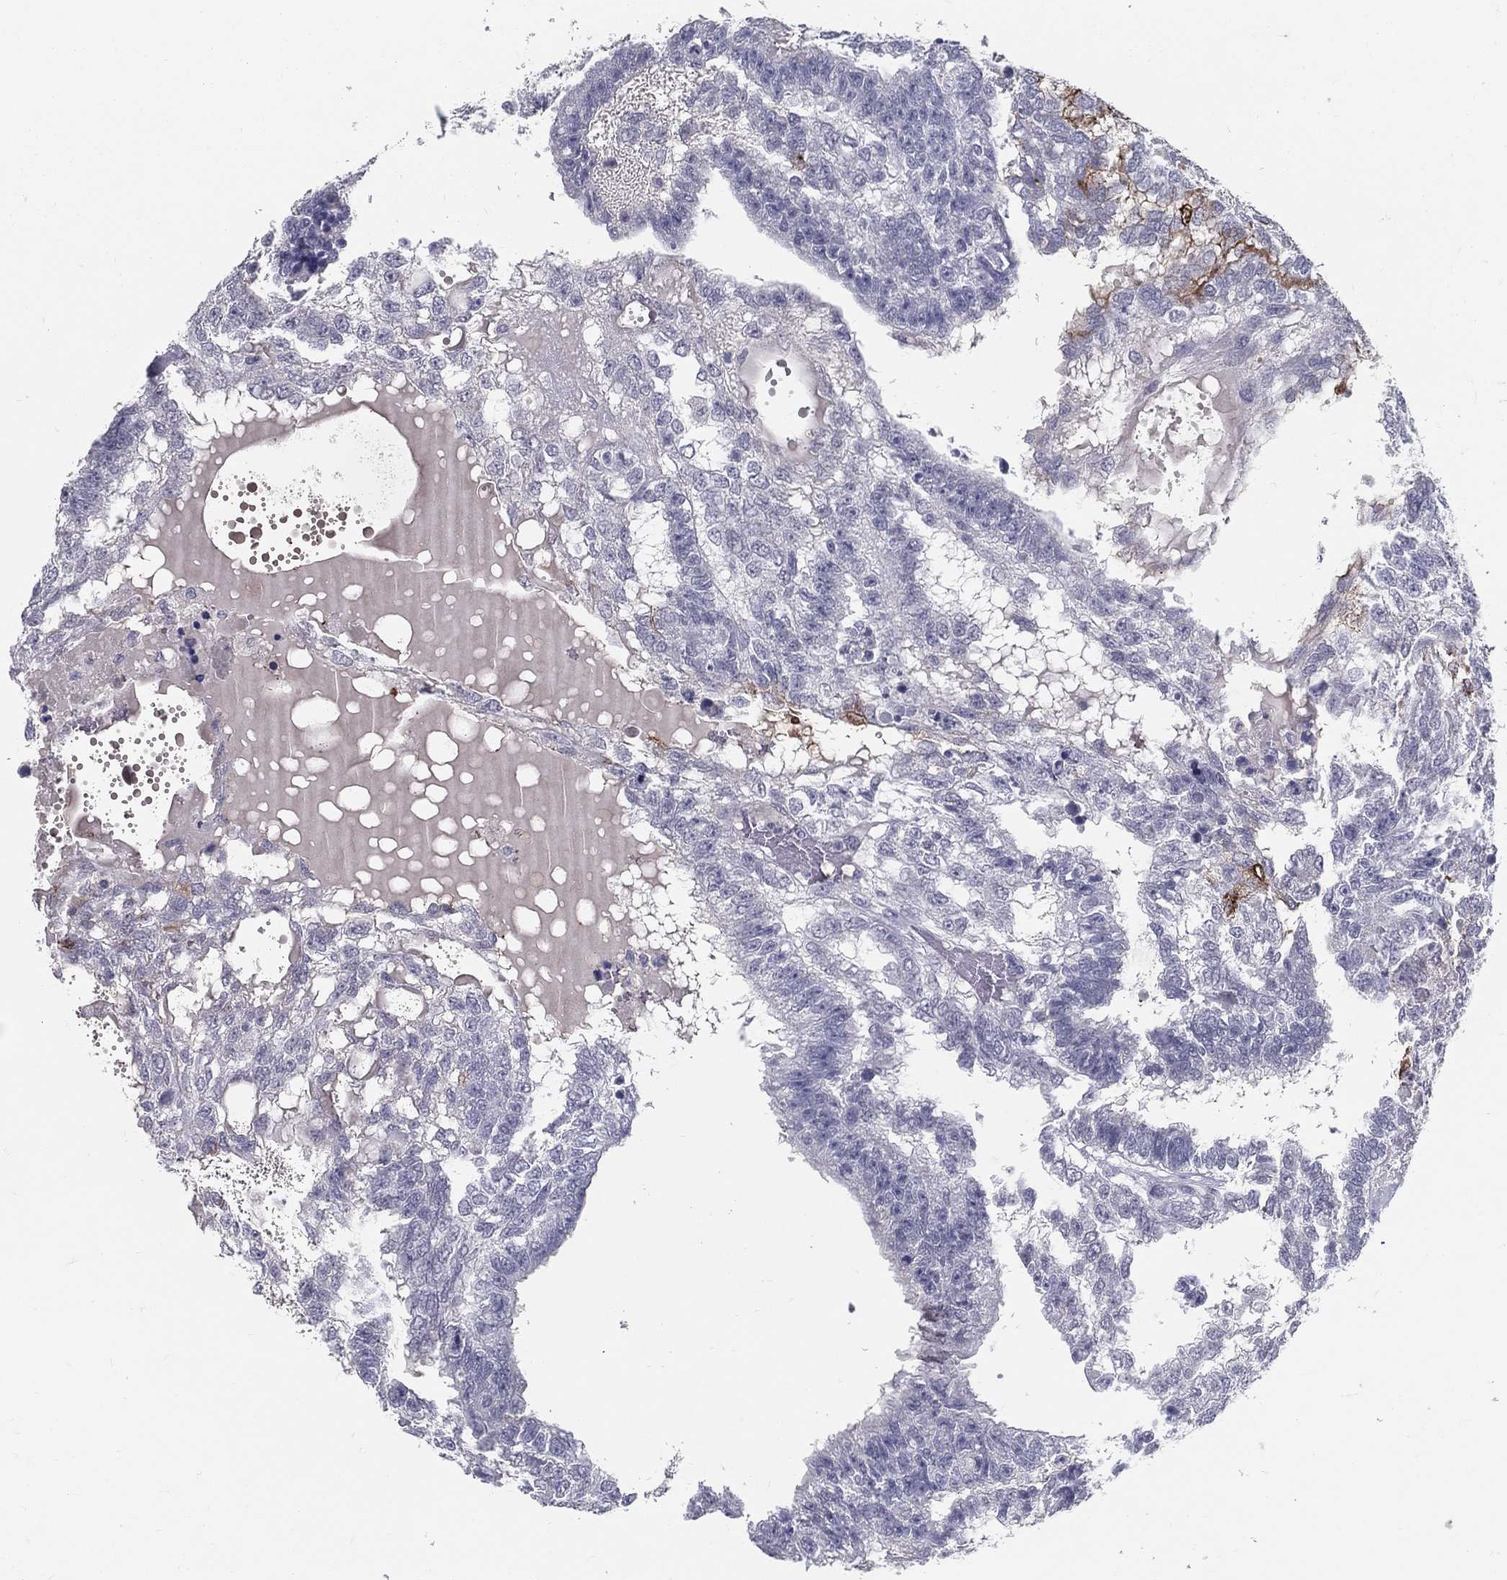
{"staining": {"intensity": "moderate", "quantity": "<25%", "location": "cytoplasmic/membranous"}, "tissue": "testis cancer", "cell_type": "Tumor cells", "image_type": "cancer", "snomed": [{"axis": "morphology", "description": "Seminoma, NOS"}, {"axis": "morphology", "description": "Carcinoma, Embryonal, NOS"}, {"axis": "topography", "description": "Testis"}], "caption": "Immunohistochemistry (IHC) photomicrograph of neoplastic tissue: human testis cancer (embryonal carcinoma) stained using IHC displays low levels of moderate protein expression localized specifically in the cytoplasmic/membranous of tumor cells, appearing as a cytoplasmic/membranous brown color.", "gene": "ACE2", "patient": {"sex": "male", "age": 41}}